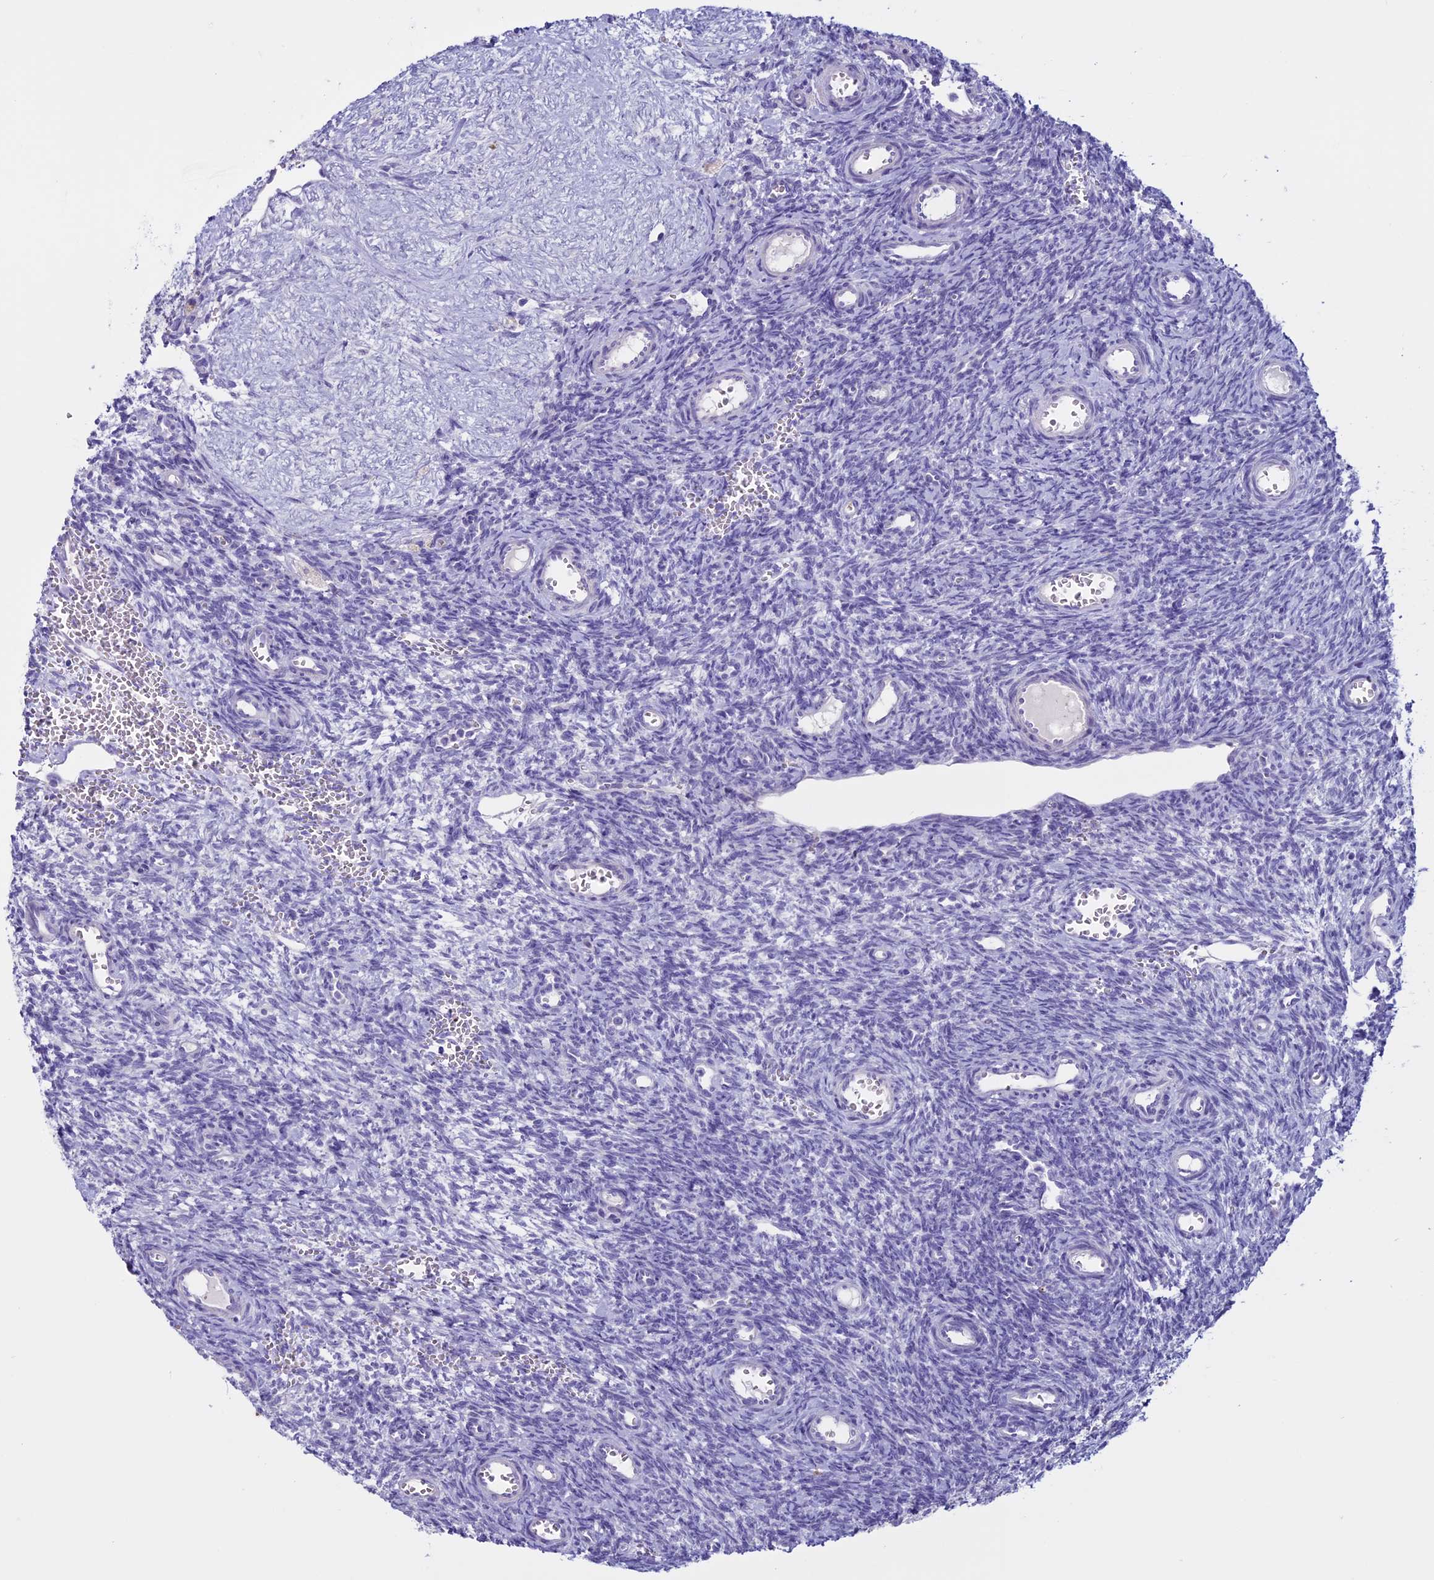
{"staining": {"intensity": "negative", "quantity": "none", "location": "none"}, "tissue": "ovary", "cell_type": "Follicle cells", "image_type": "normal", "snomed": [{"axis": "morphology", "description": "Normal tissue, NOS"}, {"axis": "topography", "description": "Ovary"}], "caption": "Immunohistochemistry (IHC) of unremarkable human ovary displays no positivity in follicle cells. (DAB (3,3'-diaminobenzidine) immunohistochemistry with hematoxylin counter stain).", "gene": "CLEC2L", "patient": {"sex": "female", "age": 39}}